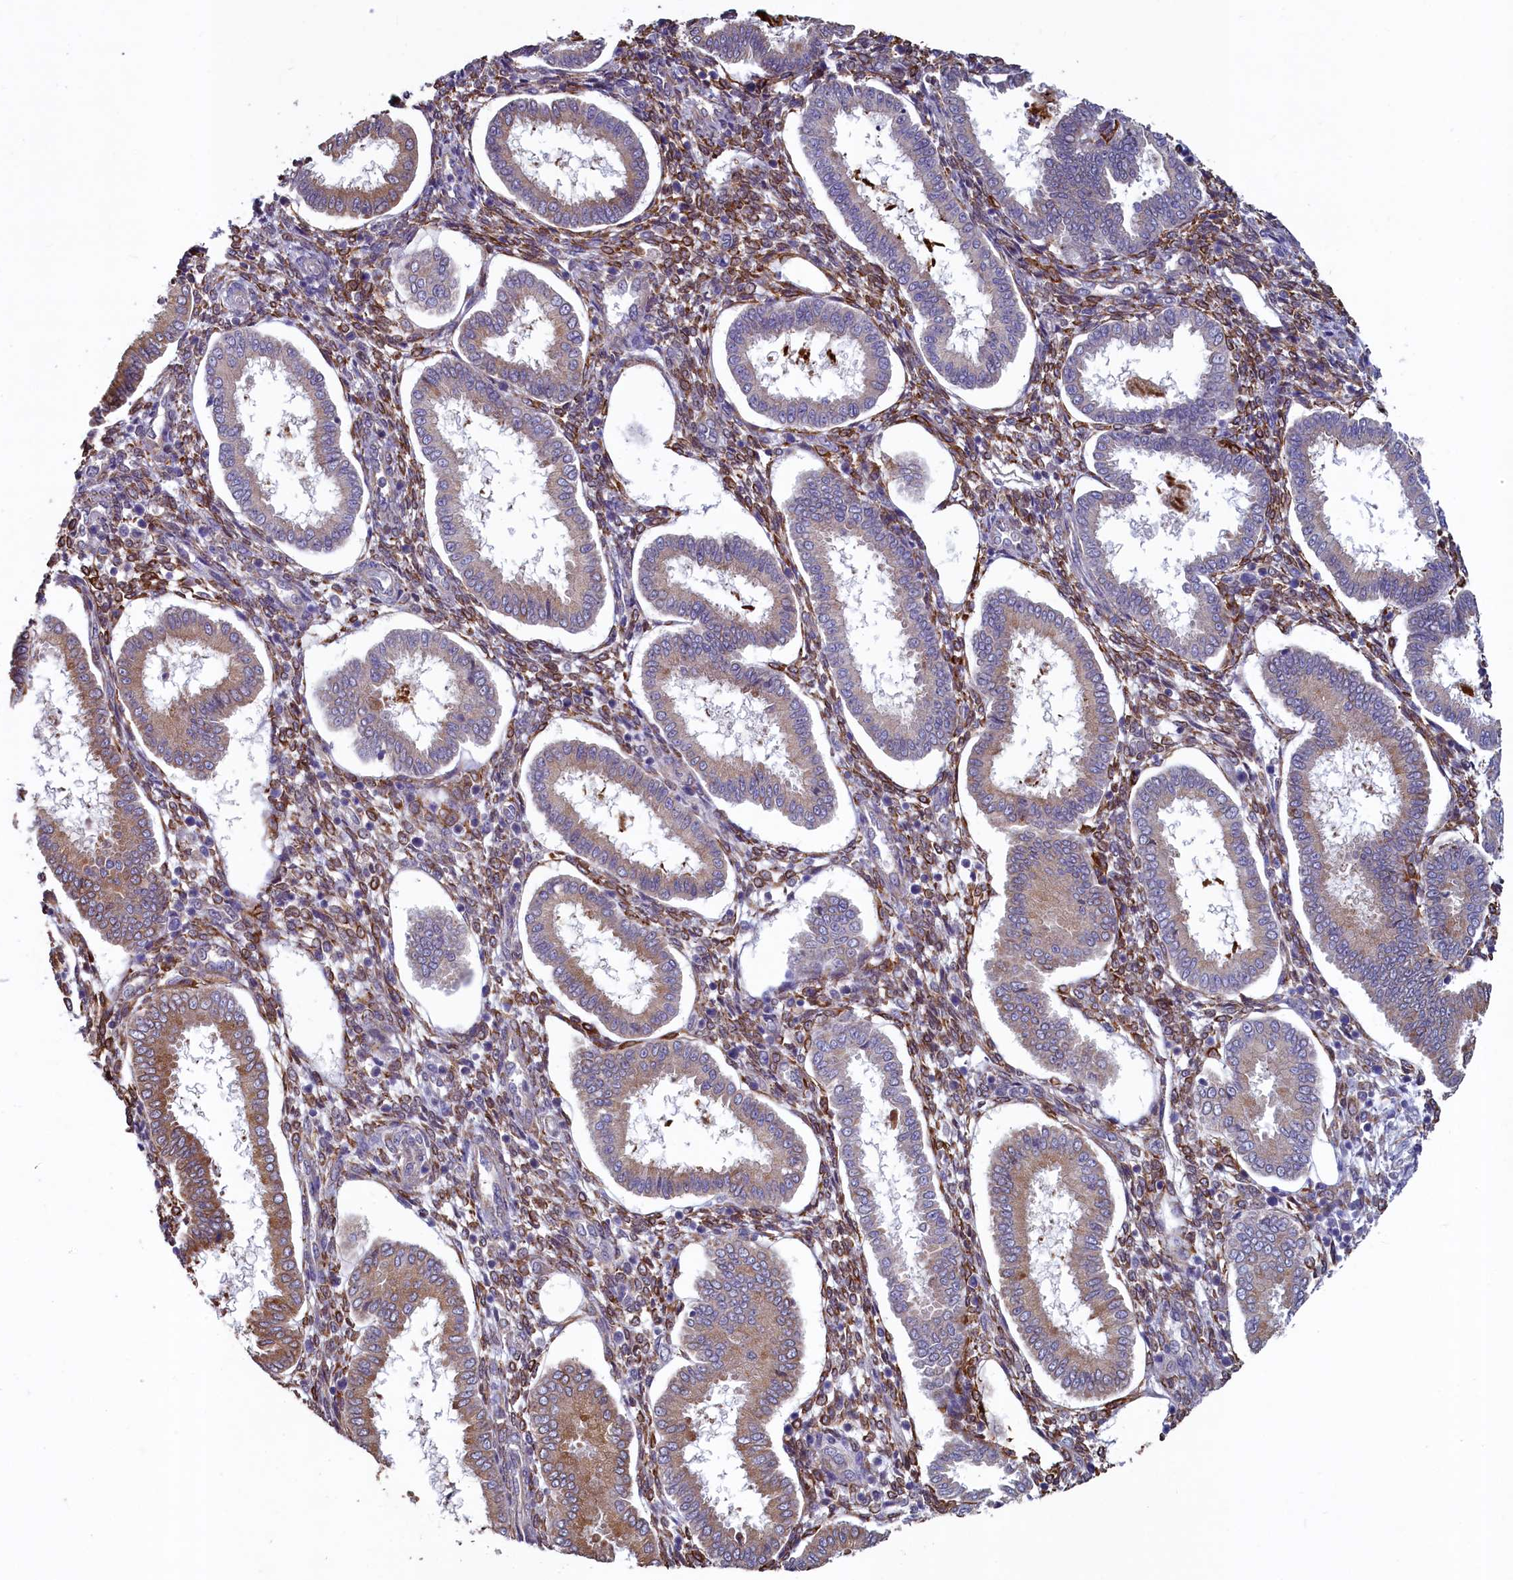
{"staining": {"intensity": "strong", "quantity": ">75%", "location": "cytoplasmic/membranous"}, "tissue": "endometrium", "cell_type": "Cells in endometrial stroma", "image_type": "normal", "snomed": [{"axis": "morphology", "description": "Normal tissue, NOS"}, {"axis": "topography", "description": "Endometrium"}], "caption": "Protein staining of unremarkable endometrium shows strong cytoplasmic/membranous expression in about >75% of cells in endometrial stroma.", "gene": "SPATA2L", "patient": {"sex": "female", "age": 24}}